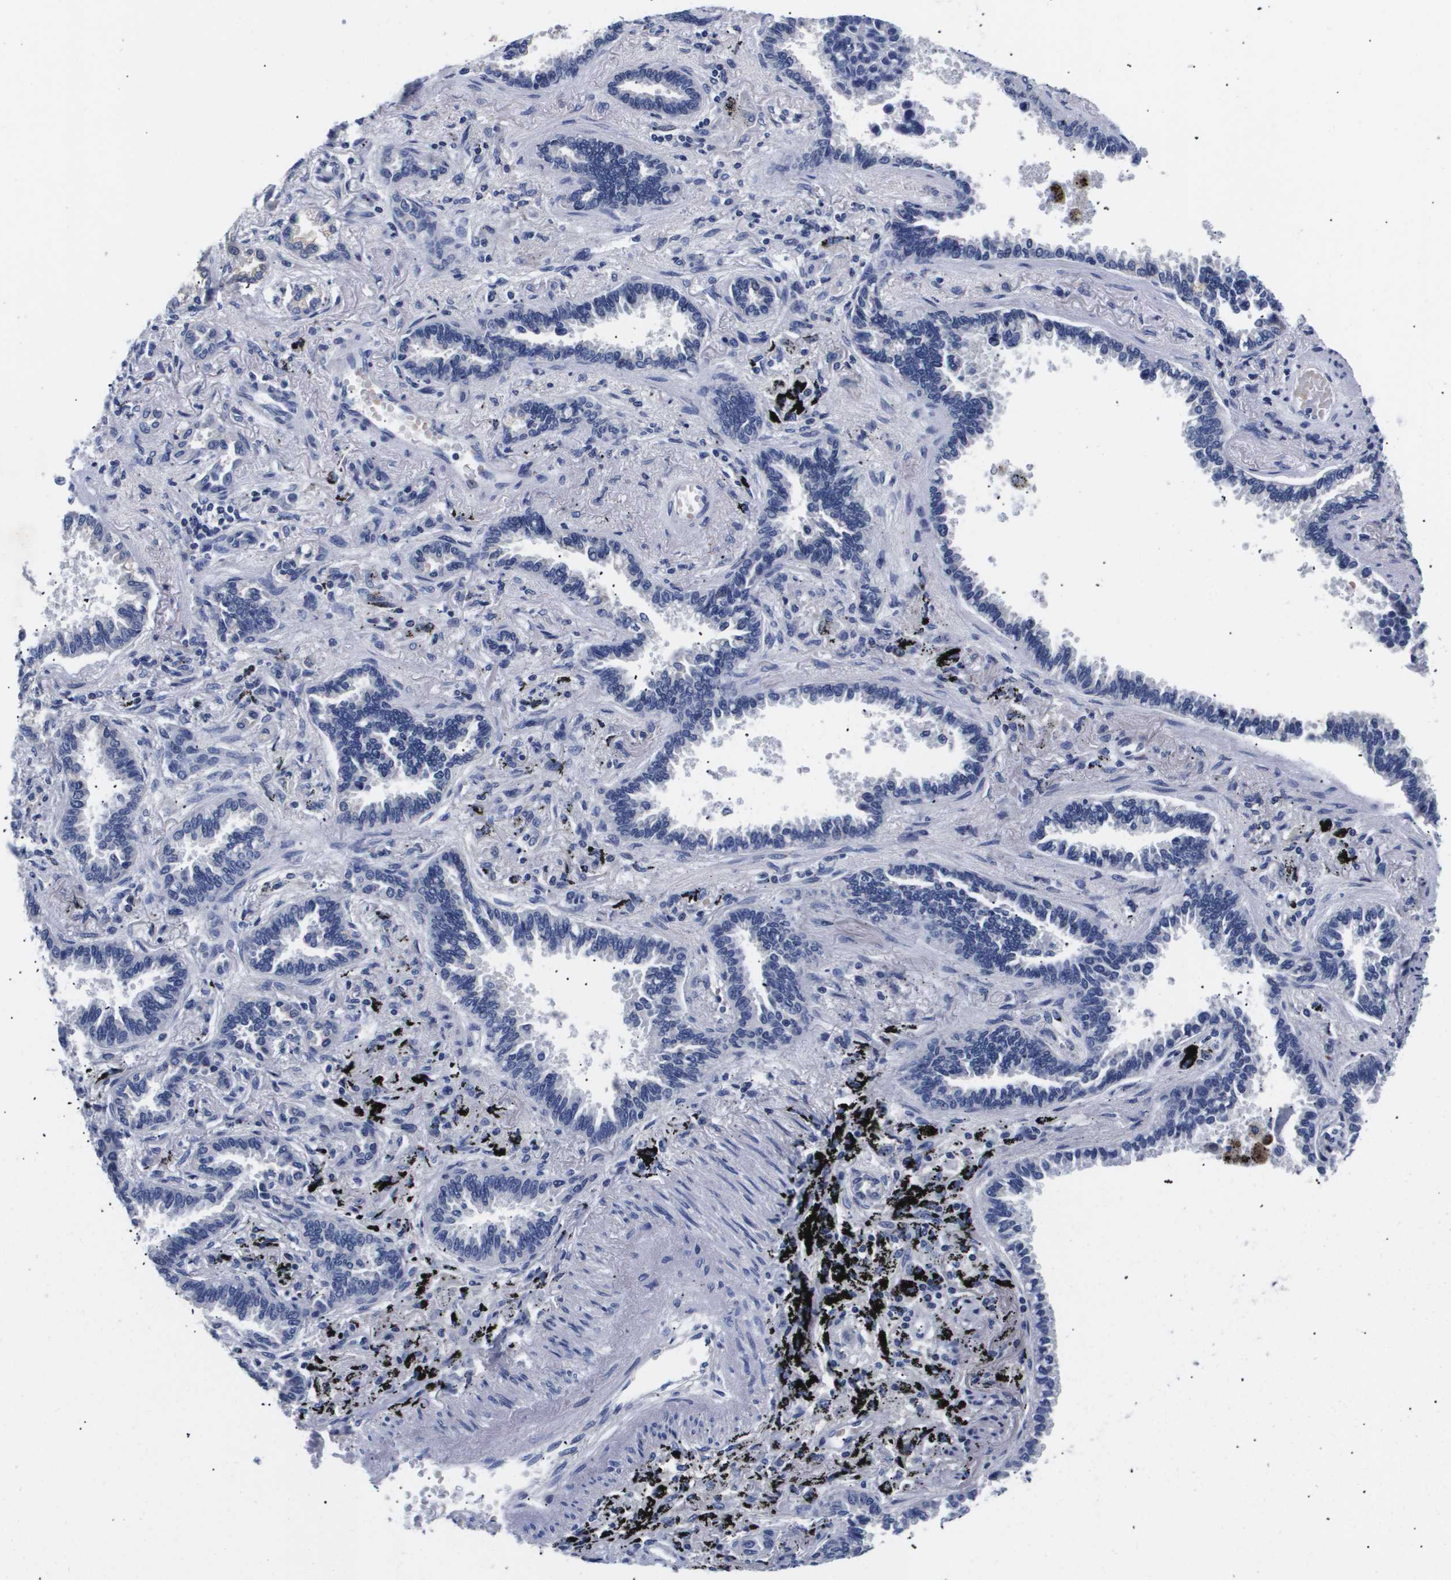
{"staining": {"intensity": "negative", "quantity": "none", "location": "none"}, "tissue": "lung cancer", "cell_type": "Tumor cells", "image_type": "cancer", "snomed": [{"axis": "morphology", "description": "Normal tissue, NOS"}, {"axis": "morphology", "description": "Adenocarcinoma, NOS"}, {"axis": "topography", "description": "Lung"}], "caption": "The micrograph exhibits no staining of tumor cells in lung cancer. (DAB (3,3'-diaminobenzidine) IHC with hematoxylin counter stain).", "gene": "ATP6V0A4", "patient": {"sex": "male", "age": 59}}